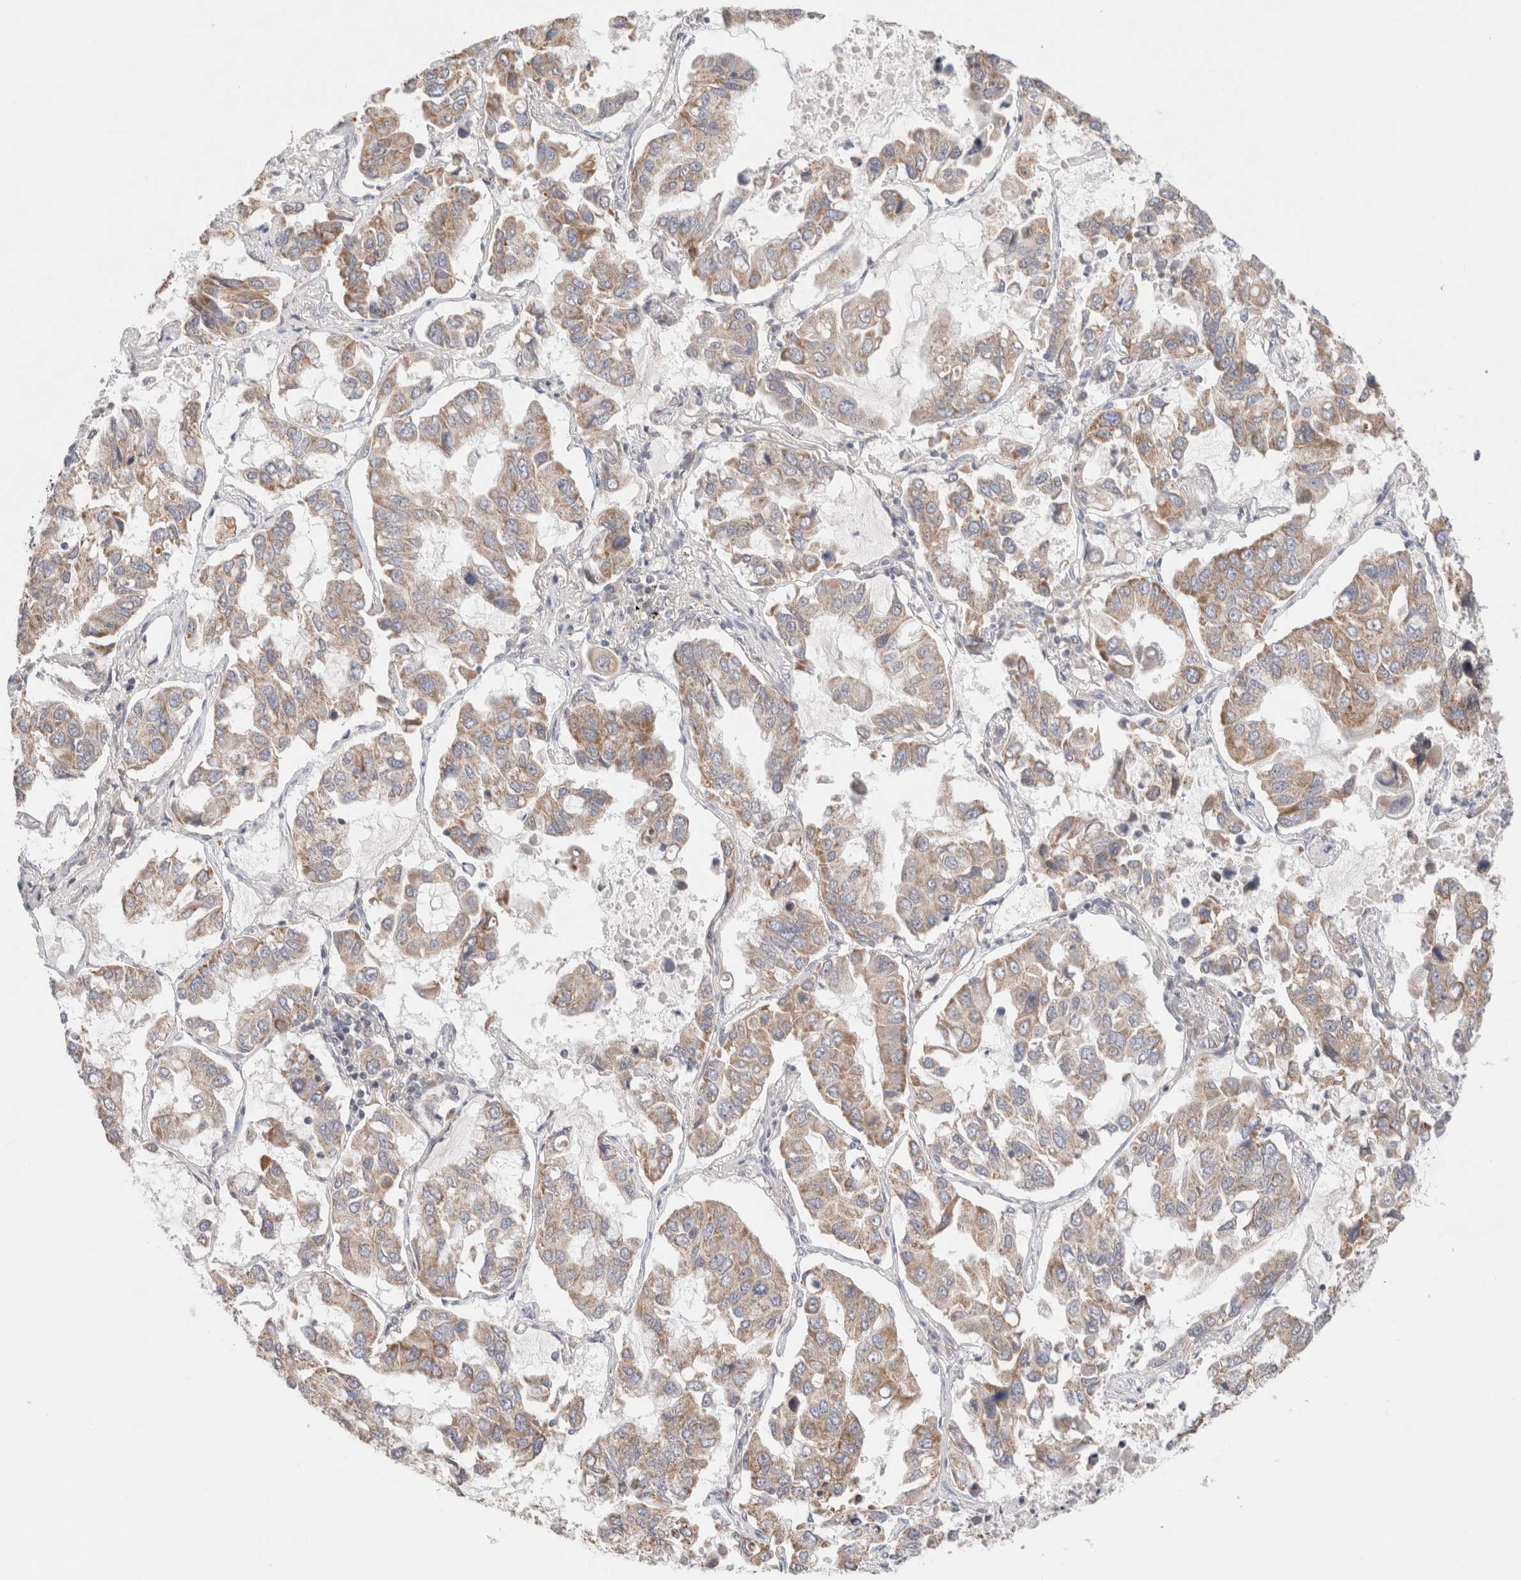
{"staining": {"intensity": "moderate", "quantity": "25%-75%", "location": "cytoplasmic/membranous"}, "tissue": "lung cancer", "cell_type": "Tumor cells", "image_type": "cancer", "snomed": [{"axis": "morphology", "description": "Adenocarcinoma, NOS"}, {"axis": "topography", "description": "Lung"}], "caption": "High-power microscopy captured an immunohistochemistry (IHC) photomicrograph of lung adenocarcinoma, revealing moderate cytoplasmic/membranous staining in approximately 25%-75% of tumor cells.", "gene": "ERI3", "patient": {"sex": "male", "age": 64}}